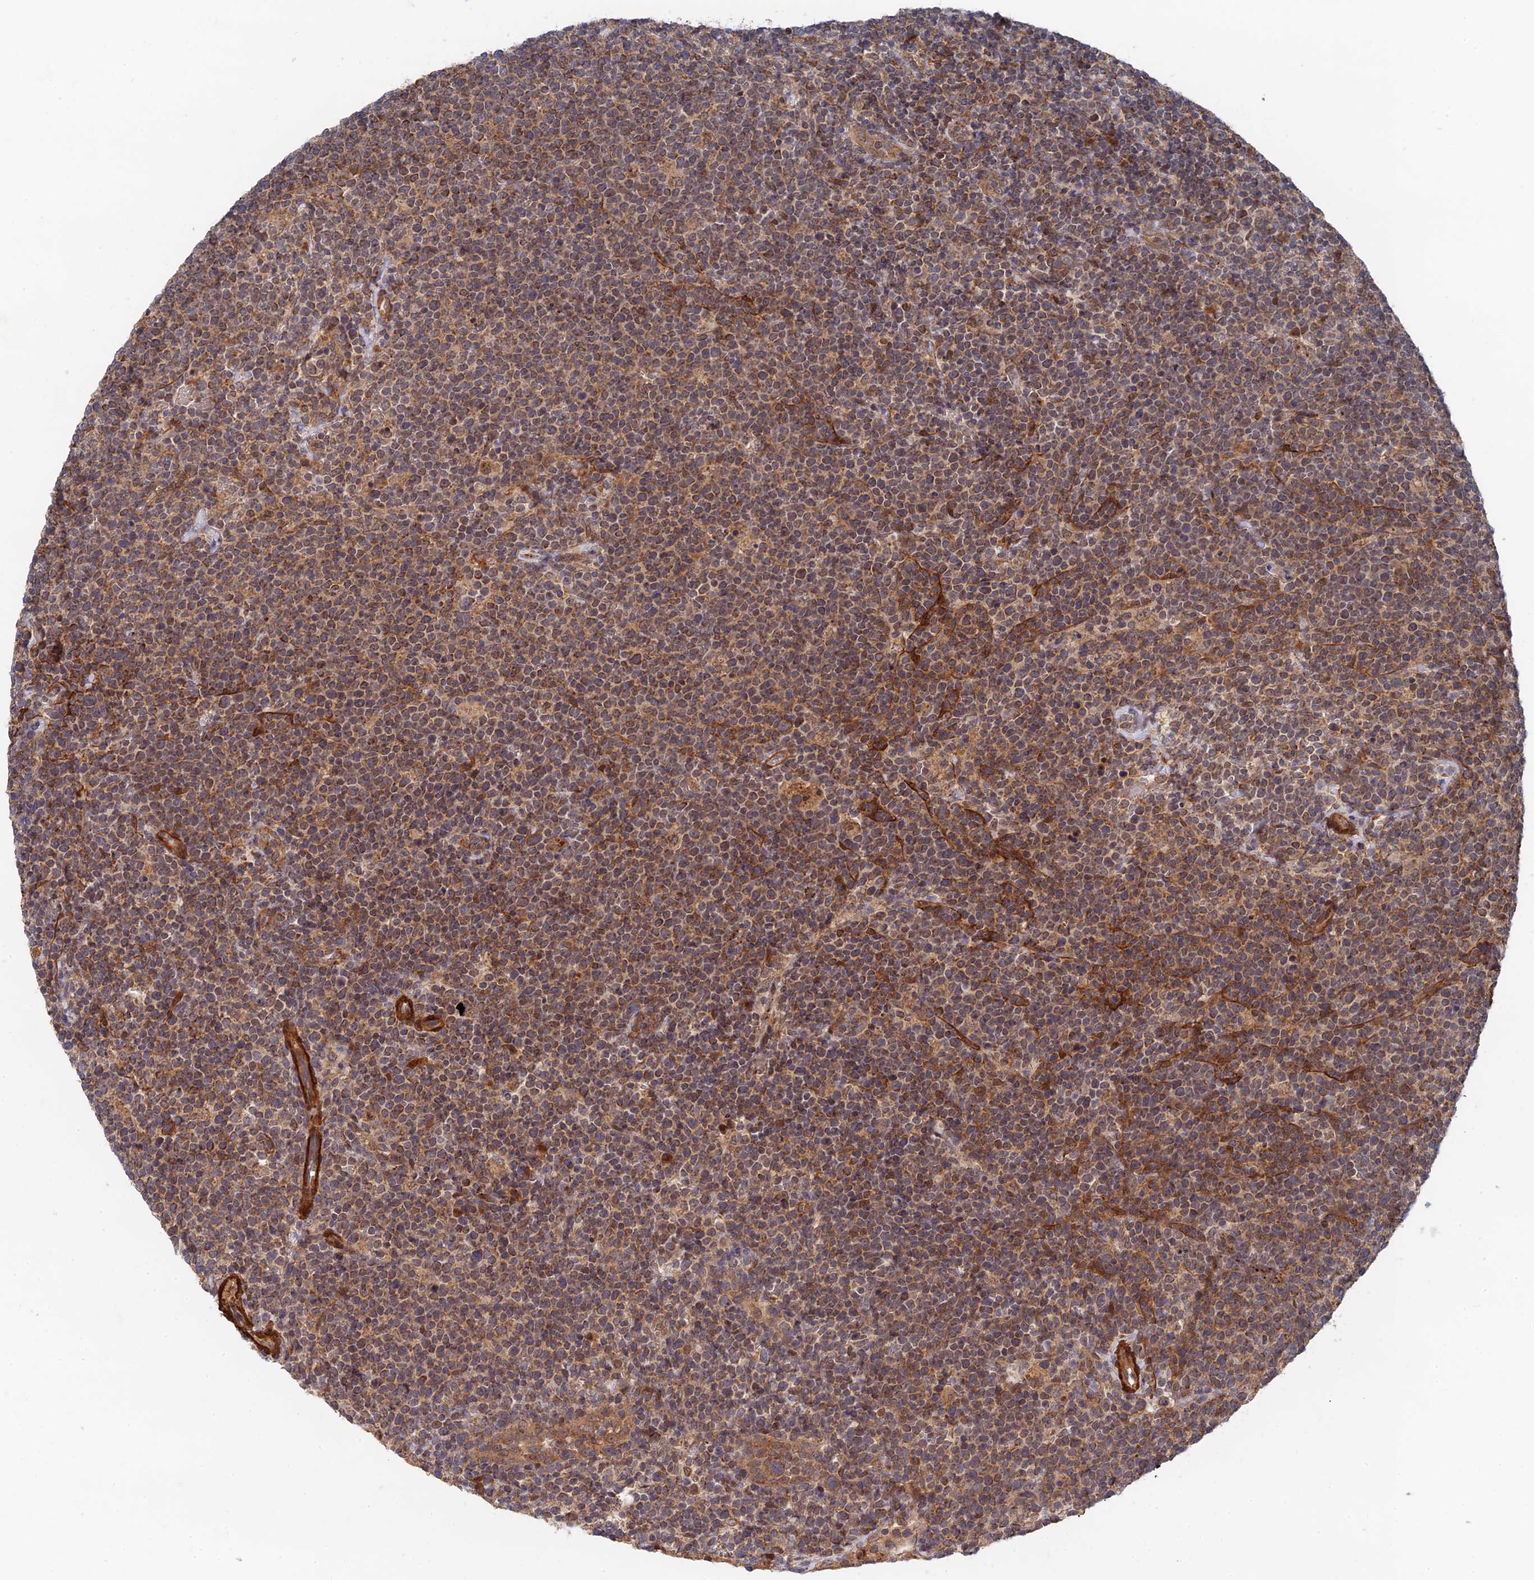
{"staining": {"intensity": "moderate", "quantity": ">75%", "location": "cytoplasmic/membranous"}, "tissue": "lymphoma", "cell_type": "Tumor cells", "image_type": "cancer", "snomed": [{"axis": "morphology", "description": "Malignant lymphoma, non-Hodgkin's type, High grade"}, {"axis": "topography", "description": "Lymph node"}], "caption": "An immunohistochemistry (IHC) histopathology image of neoplastic tissue is shown. Protein staining in brown labels moderate cytoplasmic/membranous positivity in high-grade malignant lymphoma, non-Hodgkin's type within tumor cells.", "gene": "ZNF320", "patient": {"sex": "male", "age": 61}}